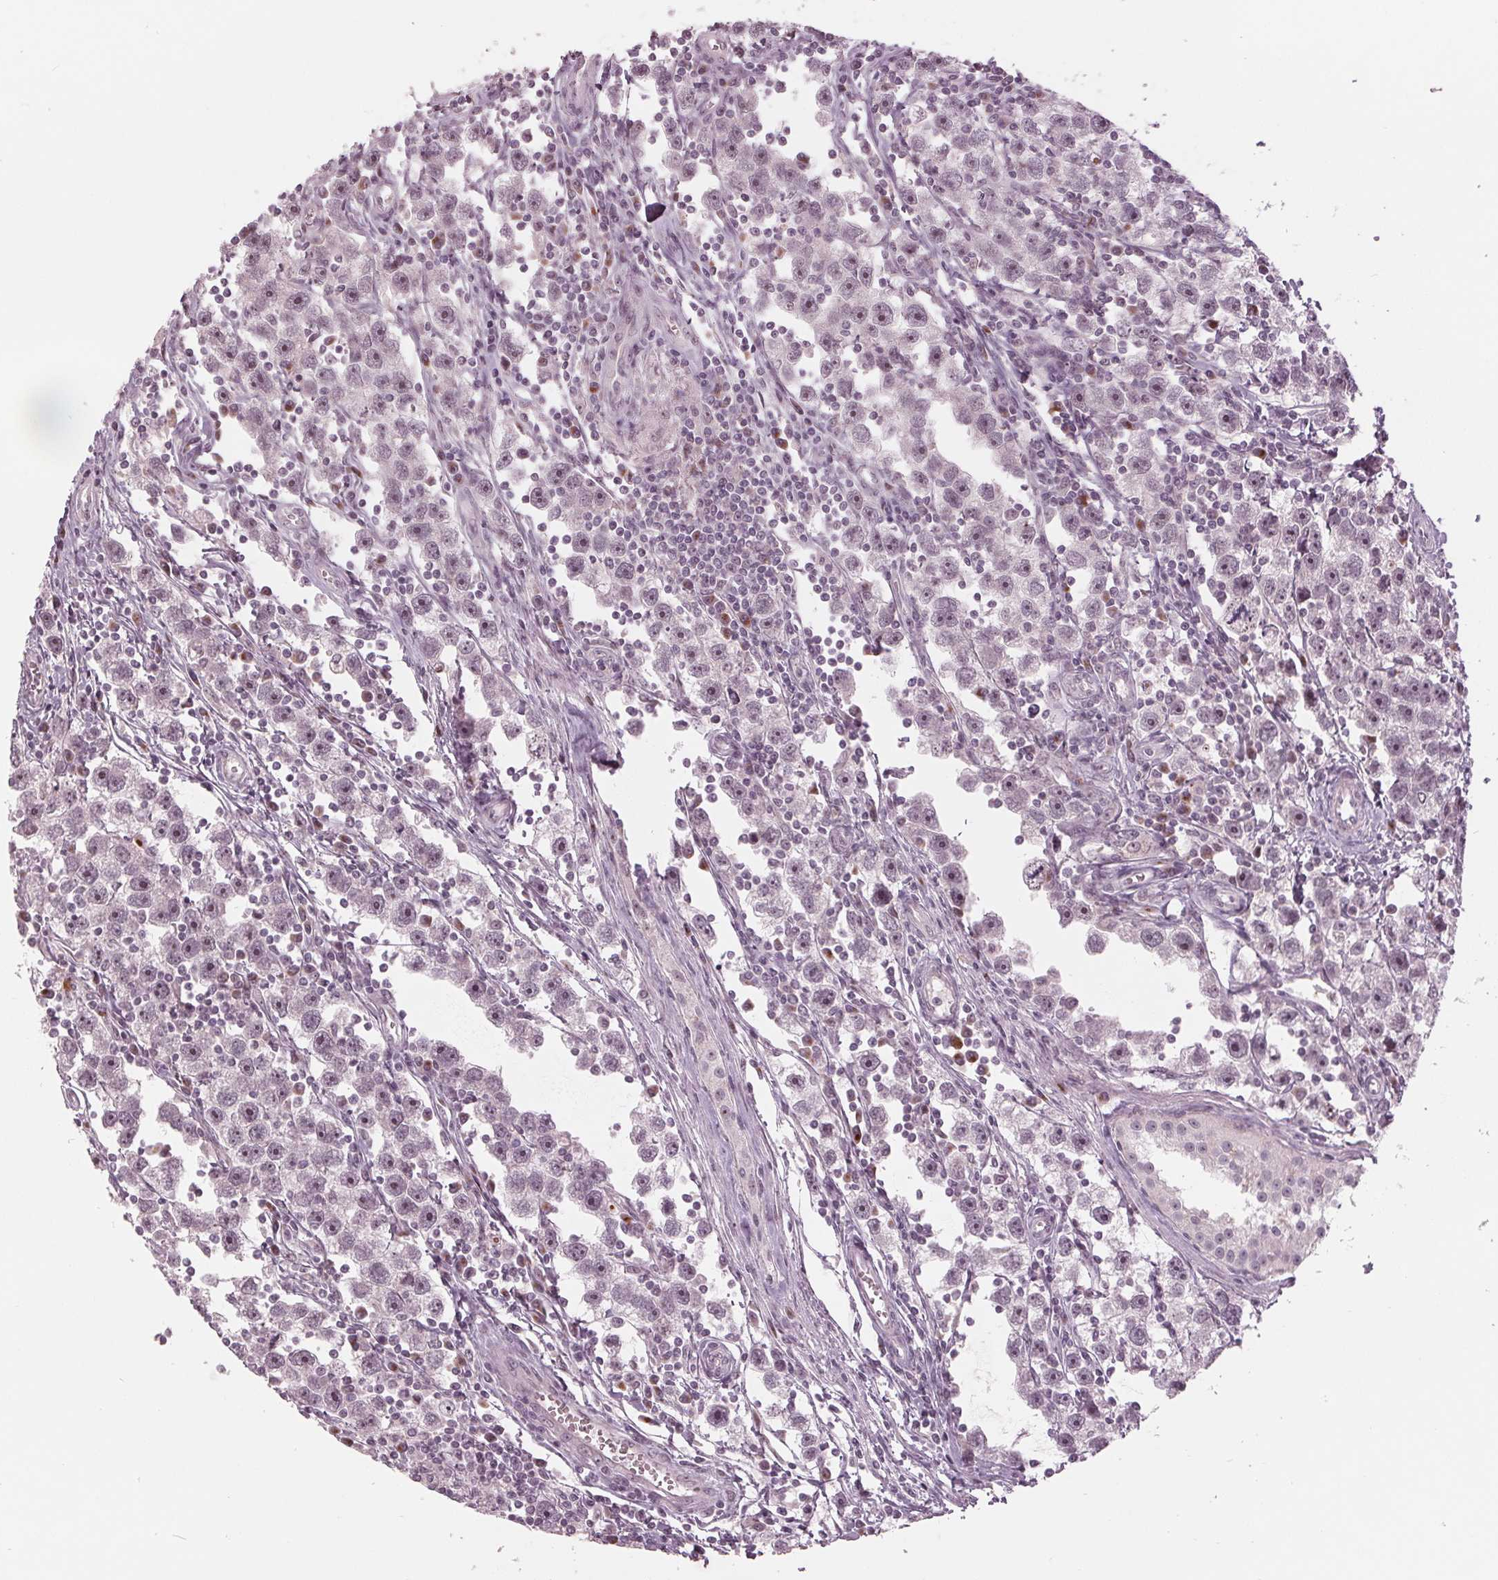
{"staining": {"intensity": "weak", "quantity": "25%-75%", "location": "nuclear"}, "tissue": "testis cancer", "cell_type": "Tumor cells", "image_type": "cancer", "snomed": [{"axis": "morphology", "description": "Seminoma, NOS"}, {"axis": "topography", "description": "Testis"}], "caption": "IHC (DAB (3,3'-diaminobenzidine)) staining of human seminoma (testis) demonstrates weak nuclear protein expression in approximately 25%-75% of tumor cells.", "gene": "SLX4", "patient": {"sex": "male", "age": 30}}